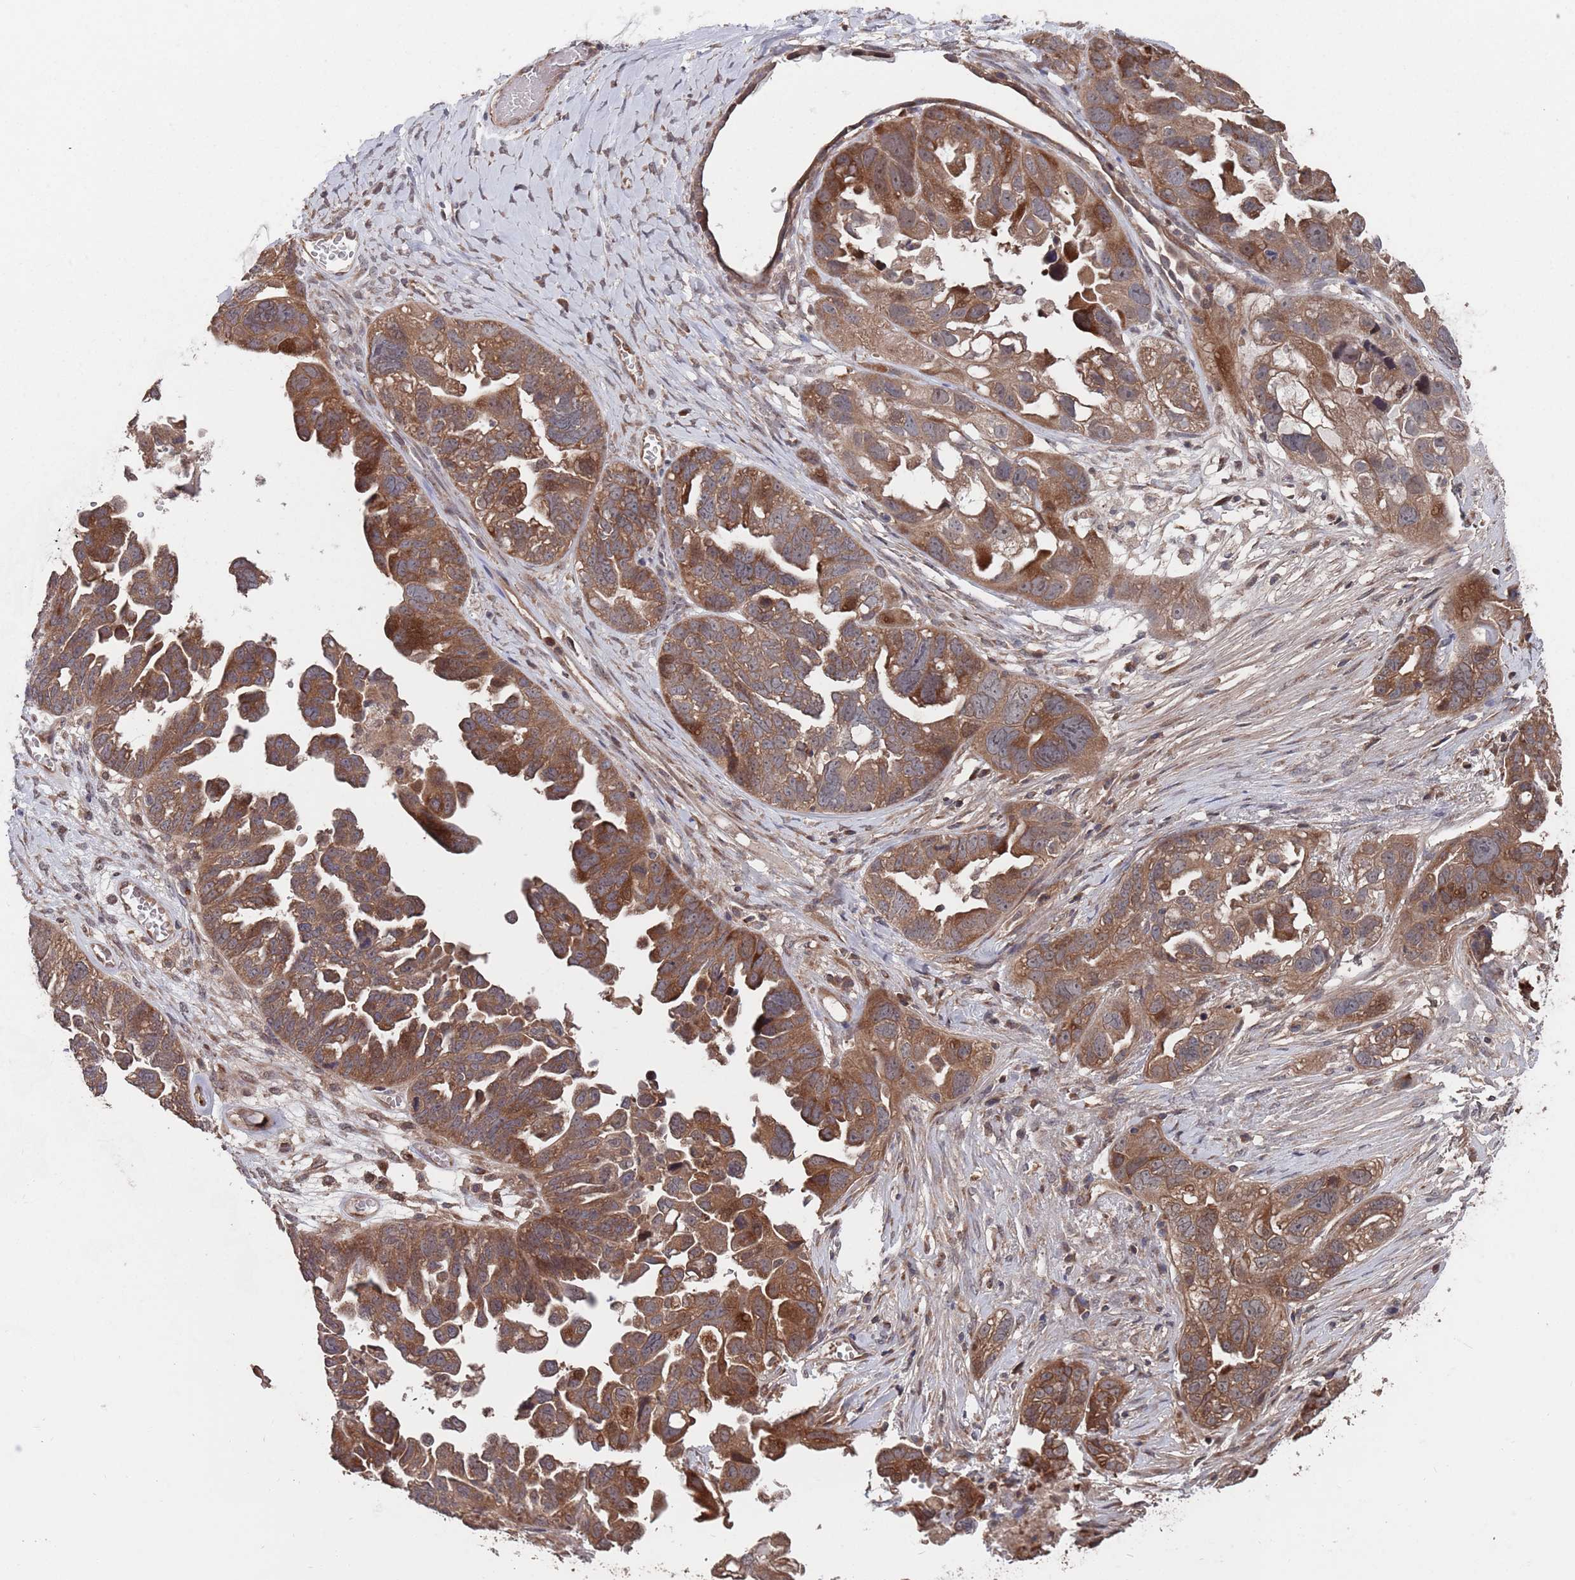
{"staining": {"intensity": "moderate", "quantity": ">75%", "location": "cytoplasmic/membranous"}, "tissue": "ovarian cancer", "cell_type": "Tumor cells", "image_type": "cancer", "snomed": [{"axis": "morphology", "description": "Cystadenocarcinoma, serous, NOS"}, {"axis": "topography", "description": "Ovary"}], "caption": "Ovarian serous cystadenocarcinoma tissue reveals moderate cytoplasmic/membranous positivity in about >75% of tumor cells, visualized by immunohistochemistry. Using DAB (3,3'-diaminobenzidine) (brown) and hematoxylin (blue) stains, captured at high magnification using brightfield microscopy.", "gene": "UNC45A", "patient": {"sex": "female", "age": 79}}